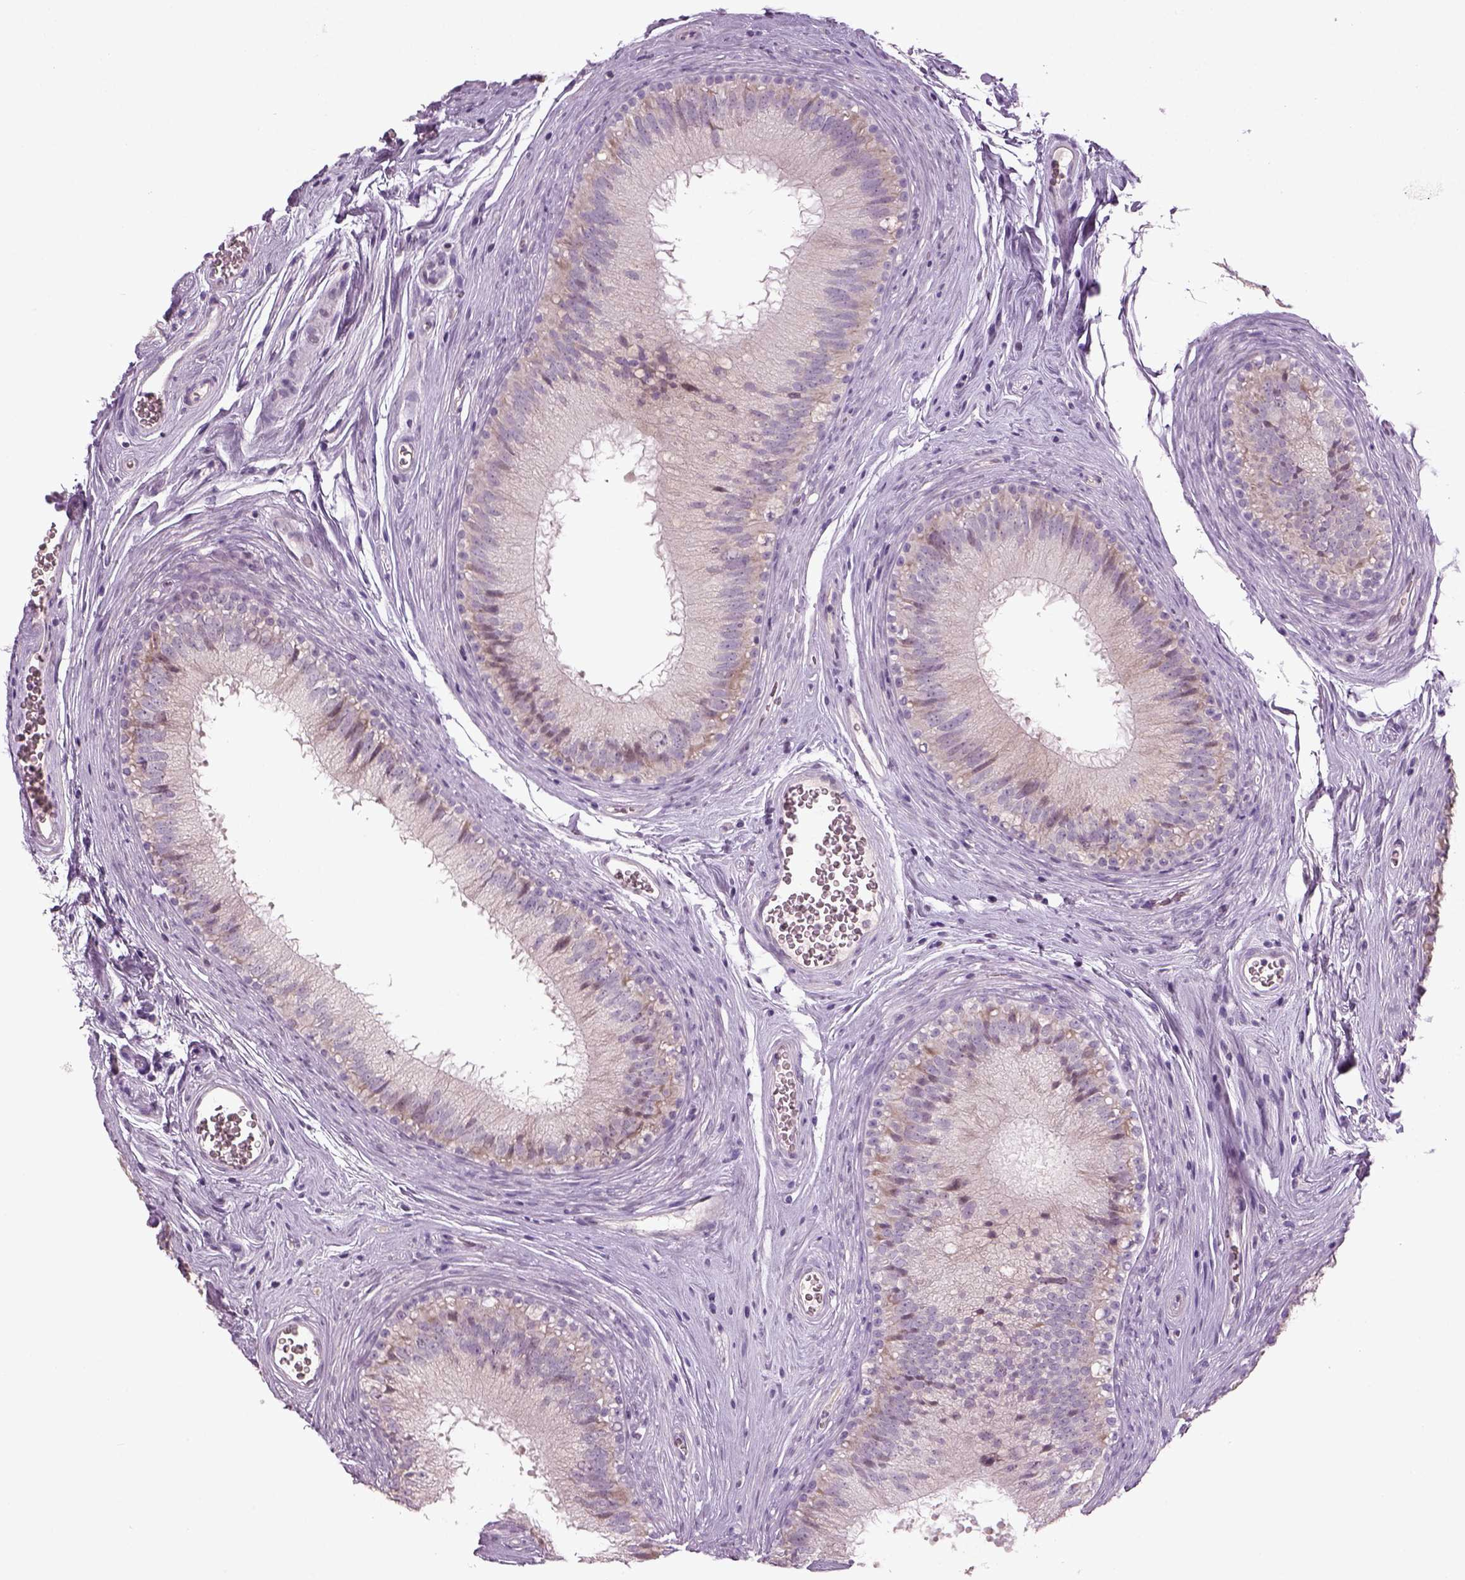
{"staining": {"intensity": "weak", "quantity": "<25%", "location": "cytoplasmic/membranous"}, "tissue": "epididymis", "cell_type": "Glandular cells", "image_type": "normal", "snomed": [{"axis": "morphology", "description": "Normal tissue, NOS"}, {"axis": "topography", "description": "Epididymis"}], "caption": "An IHC histopathology image of unremarkable epididymis is shown. There is no staining in glandular cells of epididymis. The staining was performed using DAB to visualize the protein expression in brown, while the nuclei were stained in blue with hematoxylin (Magnification: 20x).", "gene": "PENK", "patient": {"sex": "male", "age": 37}}